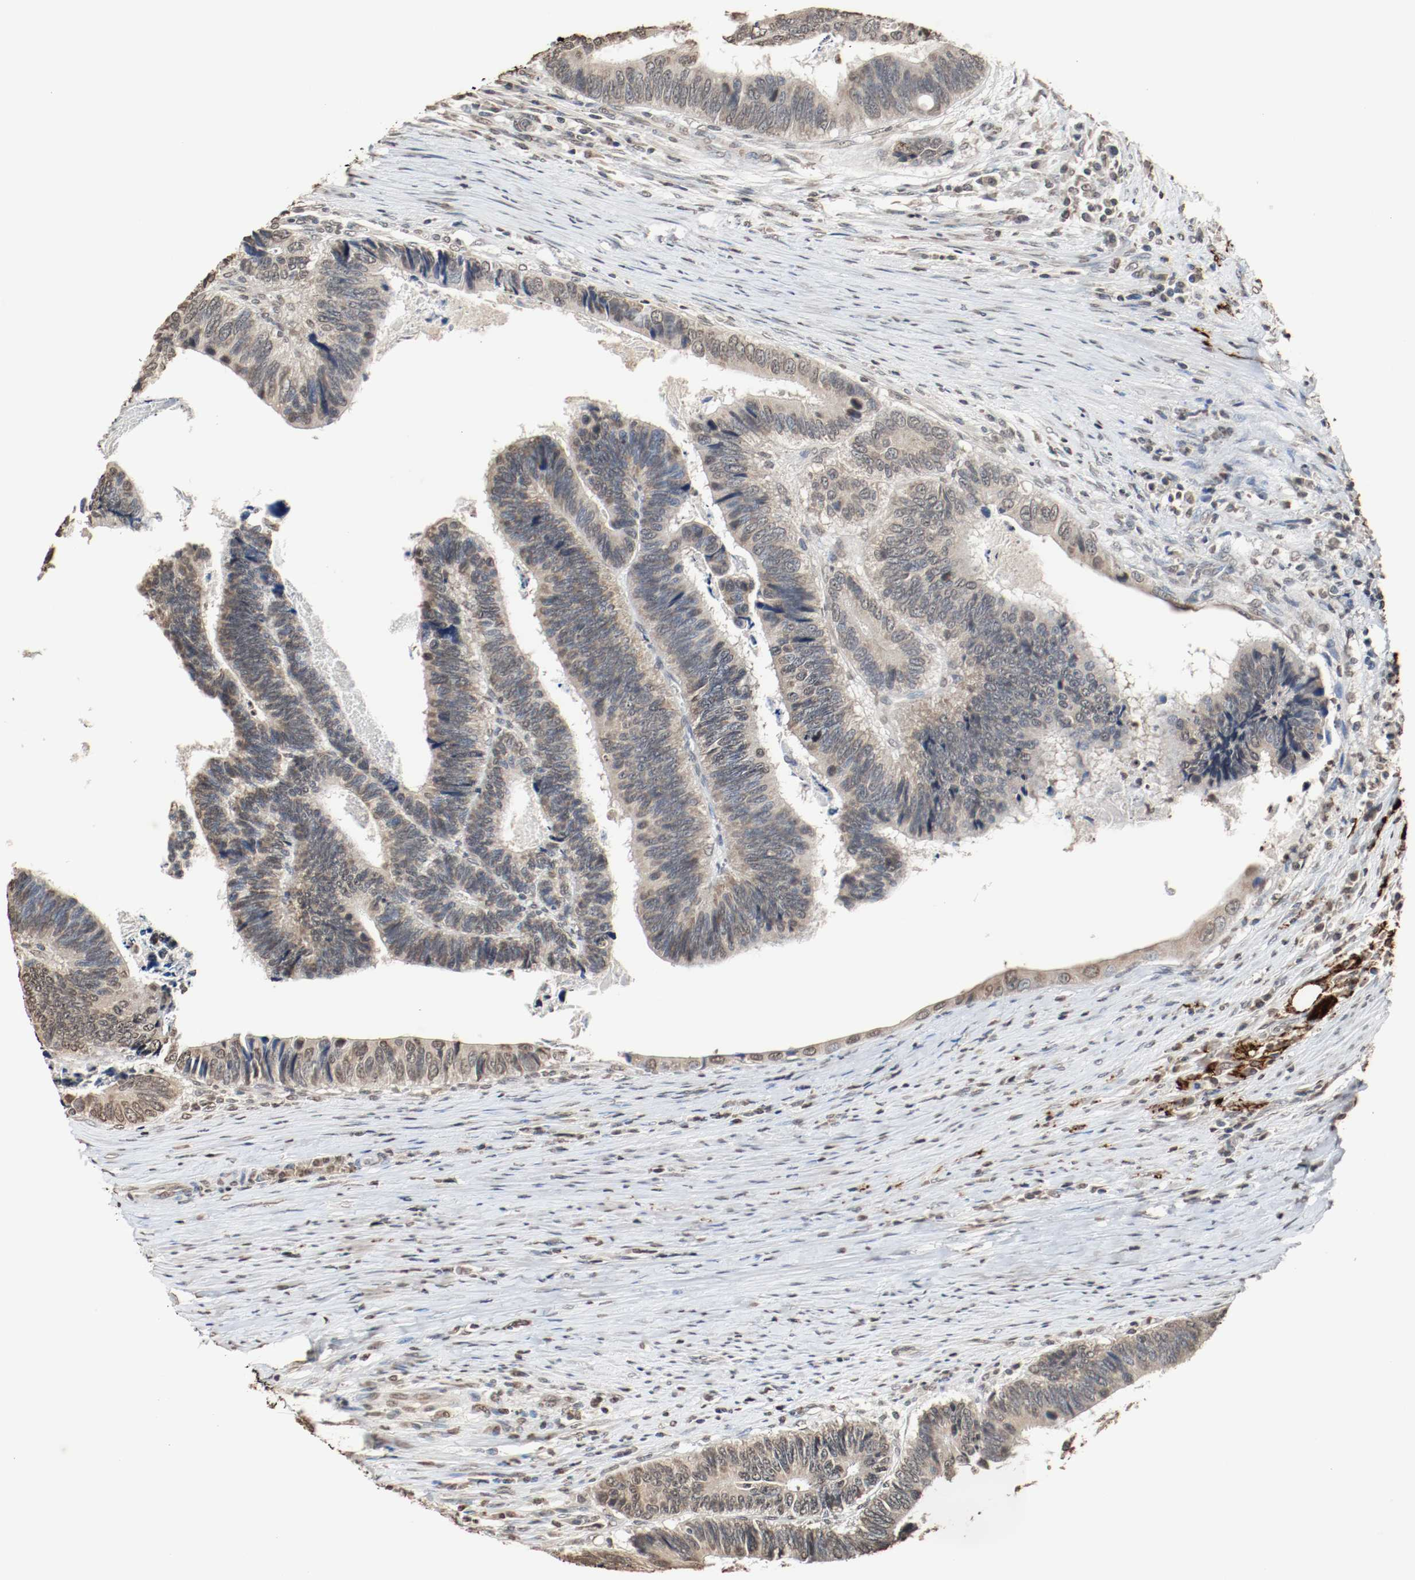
{"staining": {"intensity": "weak", "quantity": "25%-75%", "location": "cytoplasmic/membranous"}, "tissue": "colorectal cancer", "cell_type": "Tumor cells", "image_type": "cancer", "snomed": [{"axis": "morphology", "description": "Adenocarcinoma, NOS"}, {"axis": "topography", "description": "Colon"}], "caption": "Immunohistochemical staining of colorectal adenocarcinoma exhibits weak cytoplasmic/membranous protein positivity in about 25%-75% of tumor cells. (DAB IHC, brown staining for protein, blue staining for nuclei).", "gene": "RTN4", "patient": {"sex": "male", "age": 72}}